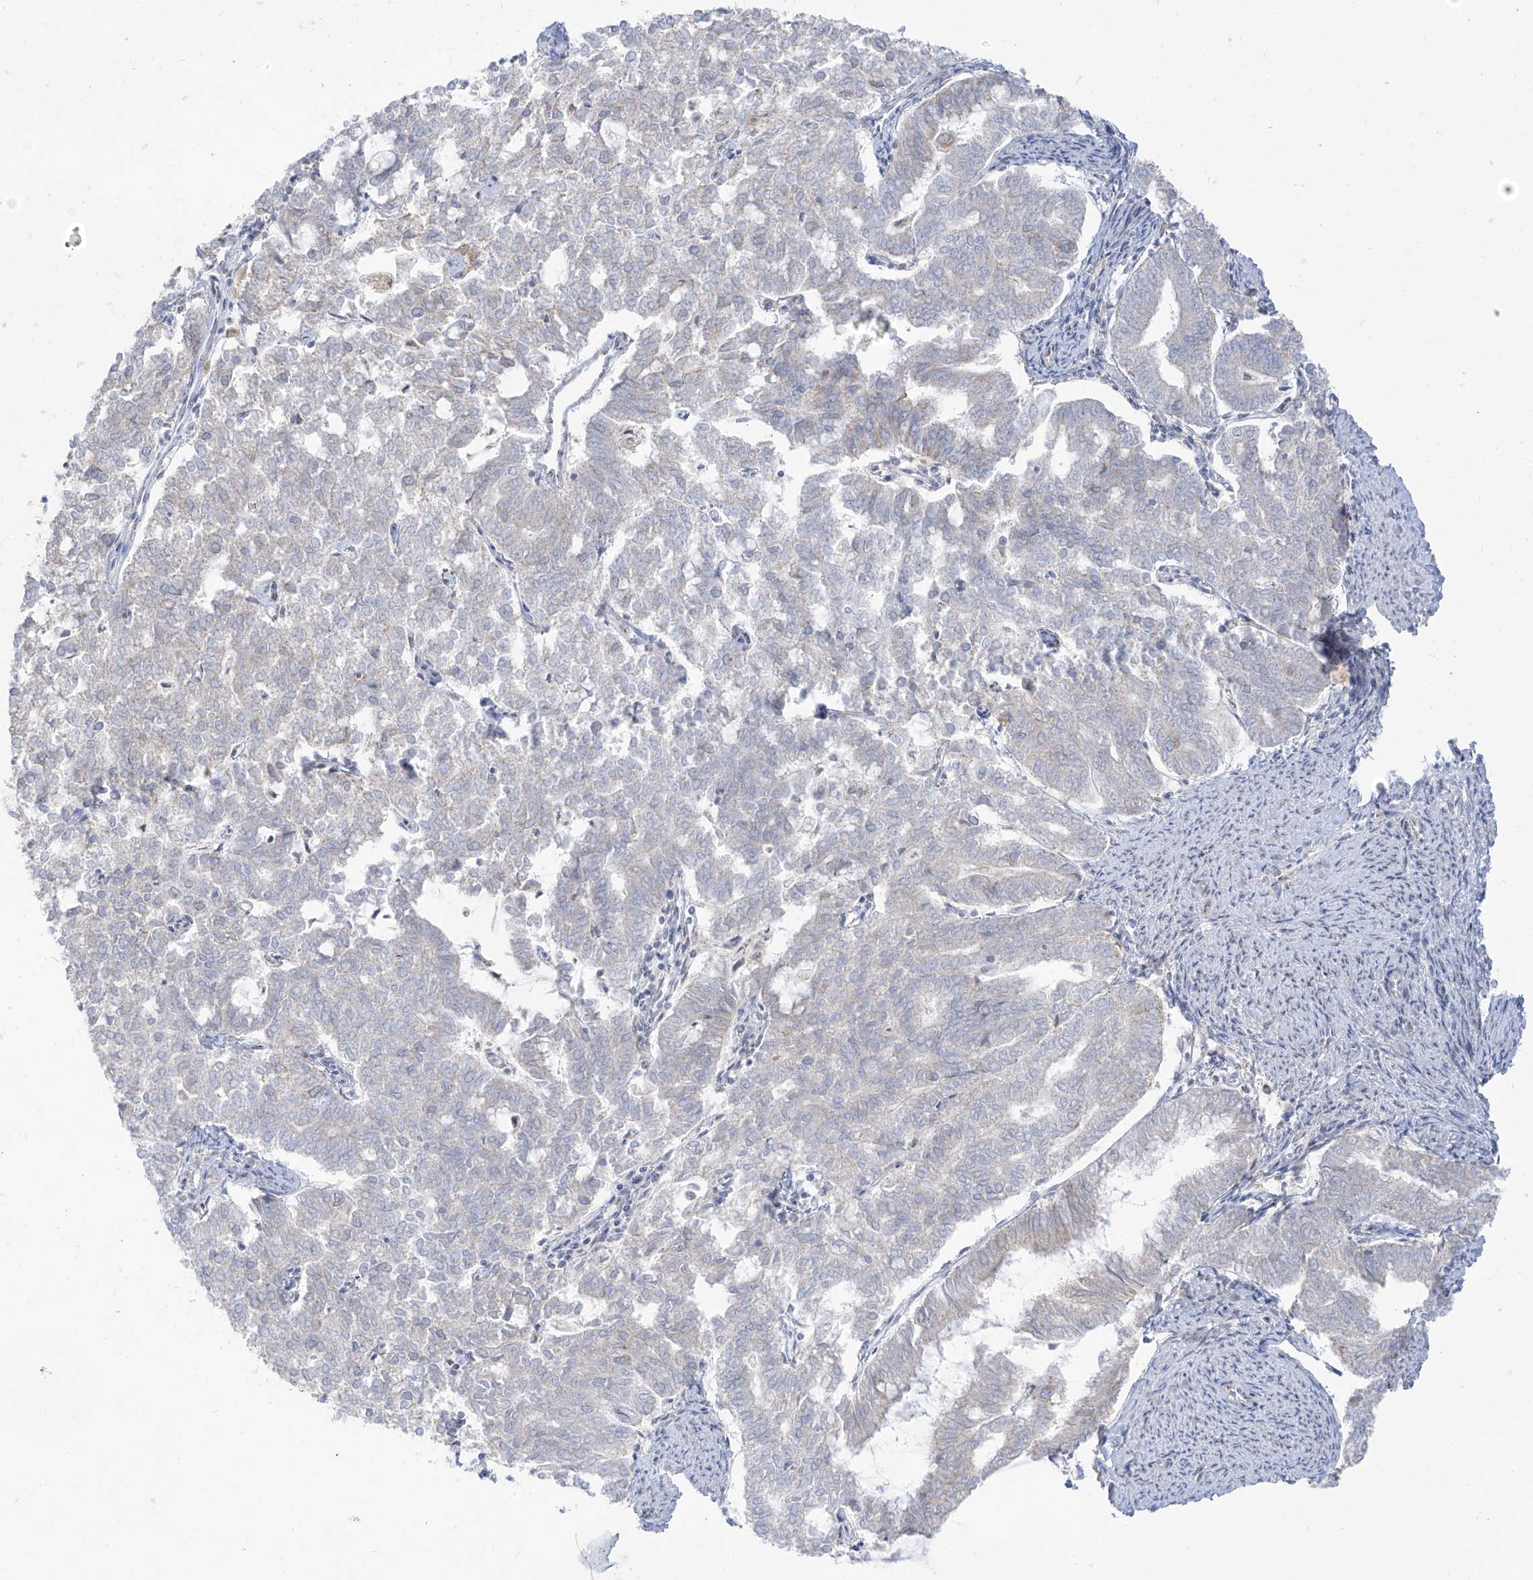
{"staining": {"intensity": "negative", "quantity": "none", "location": "none"}, "tissue": "endometrial cancer", "cell_type": "Tumor cells", "image_type": "cancer", "snomed": [{"axis": "morphology", "description": "Adenocarcinoma, NOS"}, {"axis": "topography", "description": "Endometrium"}], "caption": "Protein analysis of endometrial cancer shows no significant expression in tumor cells.", "gene": "ARHGEF40", "patient": {"sex": "female", "age": 79}}